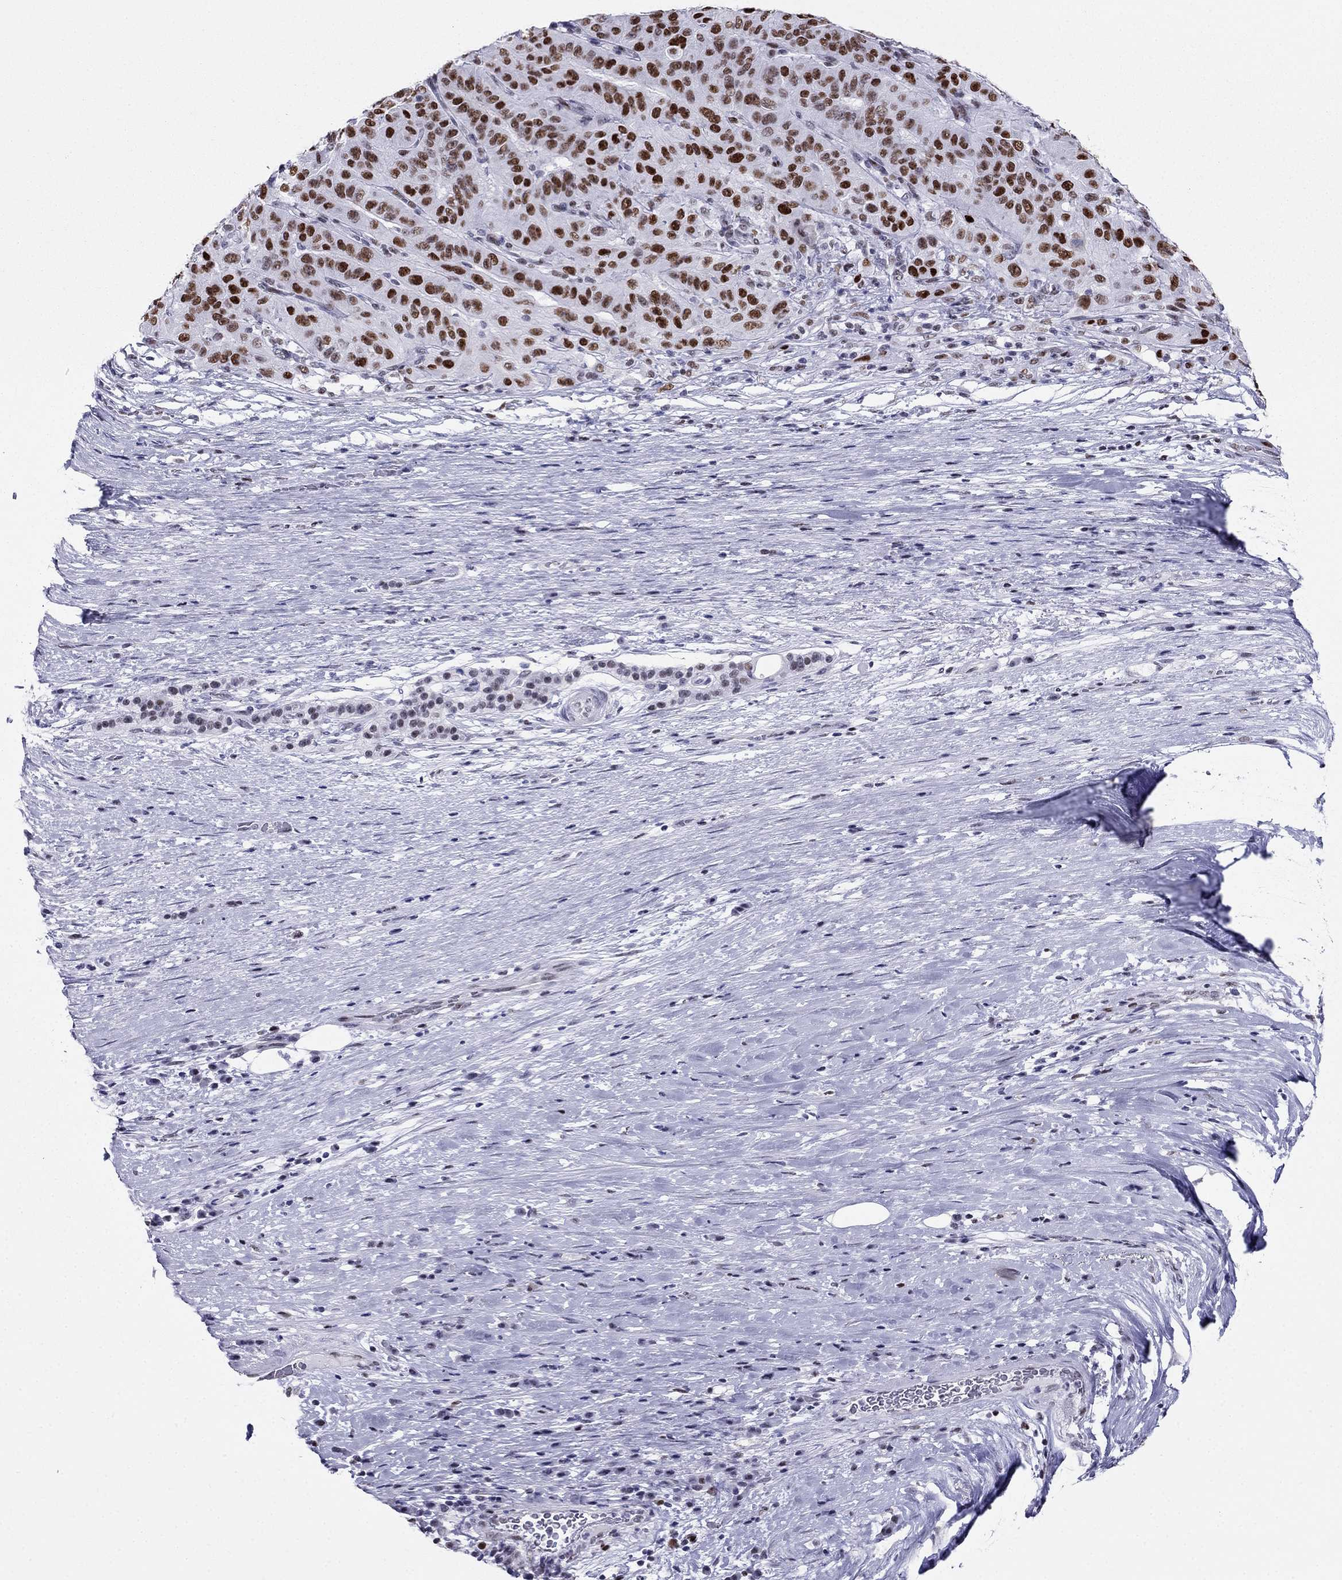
{"staining": {"intensity": "strong", "quantity": ">75%", "location": "nuclear"}, "tissue": "pancreatic cancer", "cell_type": "Tumor cells", "image_type": "cancer", "snomed": [{"axis": "morphology", "description": "Adenocarcinoma, NOS"}, {"axis": "topography", "description": "Pancreas"}], "caption": "The micrograph reveals staining of pancreatic adenocarcinoma, revealing strong nuclear protein staining (brown color) within tumor cells. The protein of interest is stained brown, and the nuclei are stained in blue (DAB IHC with brightfield microscopy, high magnification).", "gene": "PPM1G", "patient": {"sex": "male", "age": 63}}